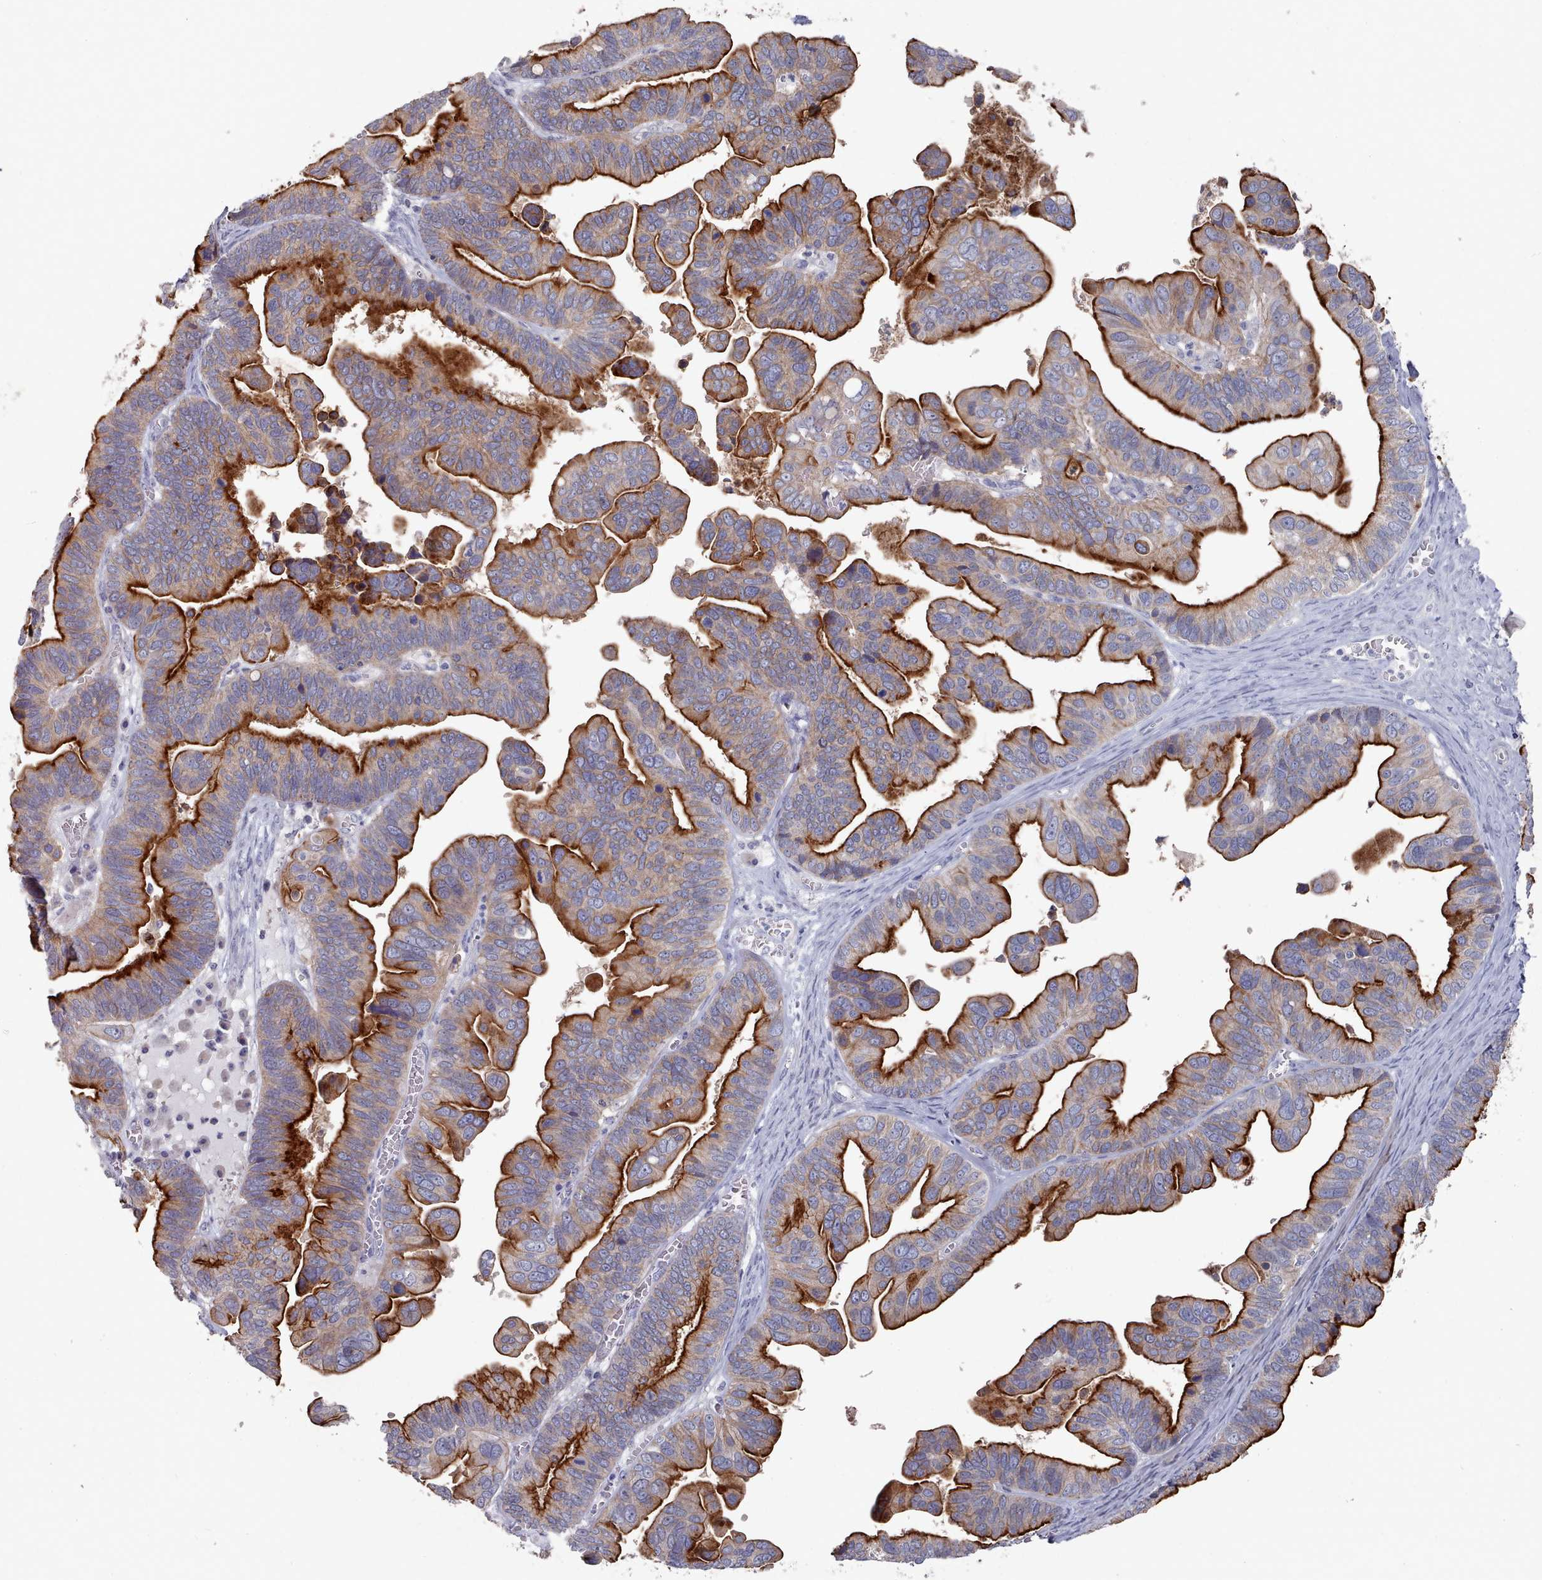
{"staining": {"intensity": "strong", "quantity": ">75%", "location": "cytoplasmic/membranous"}, "tissue": "ovarian cancer", "cell_type": "Tumor cells", "image_type": "cancer", "snomed": [{"axis": "morphology", "description": "Cystadenocarcinoma, serous, NOS"}, {"axis": "topography", "description": "Ovary"}], "caption": "Ovarian serous cystadenocarcinoma was stained to show a protein in brown. There is high levels of strong cytoplasmic/membranous expression in about >75% of tumor cells. (brown staining indicates protein expression, while blue staining denotes nuclei).", "gene": "PROM2", "patient": {"sex": "female", "age": 56}}